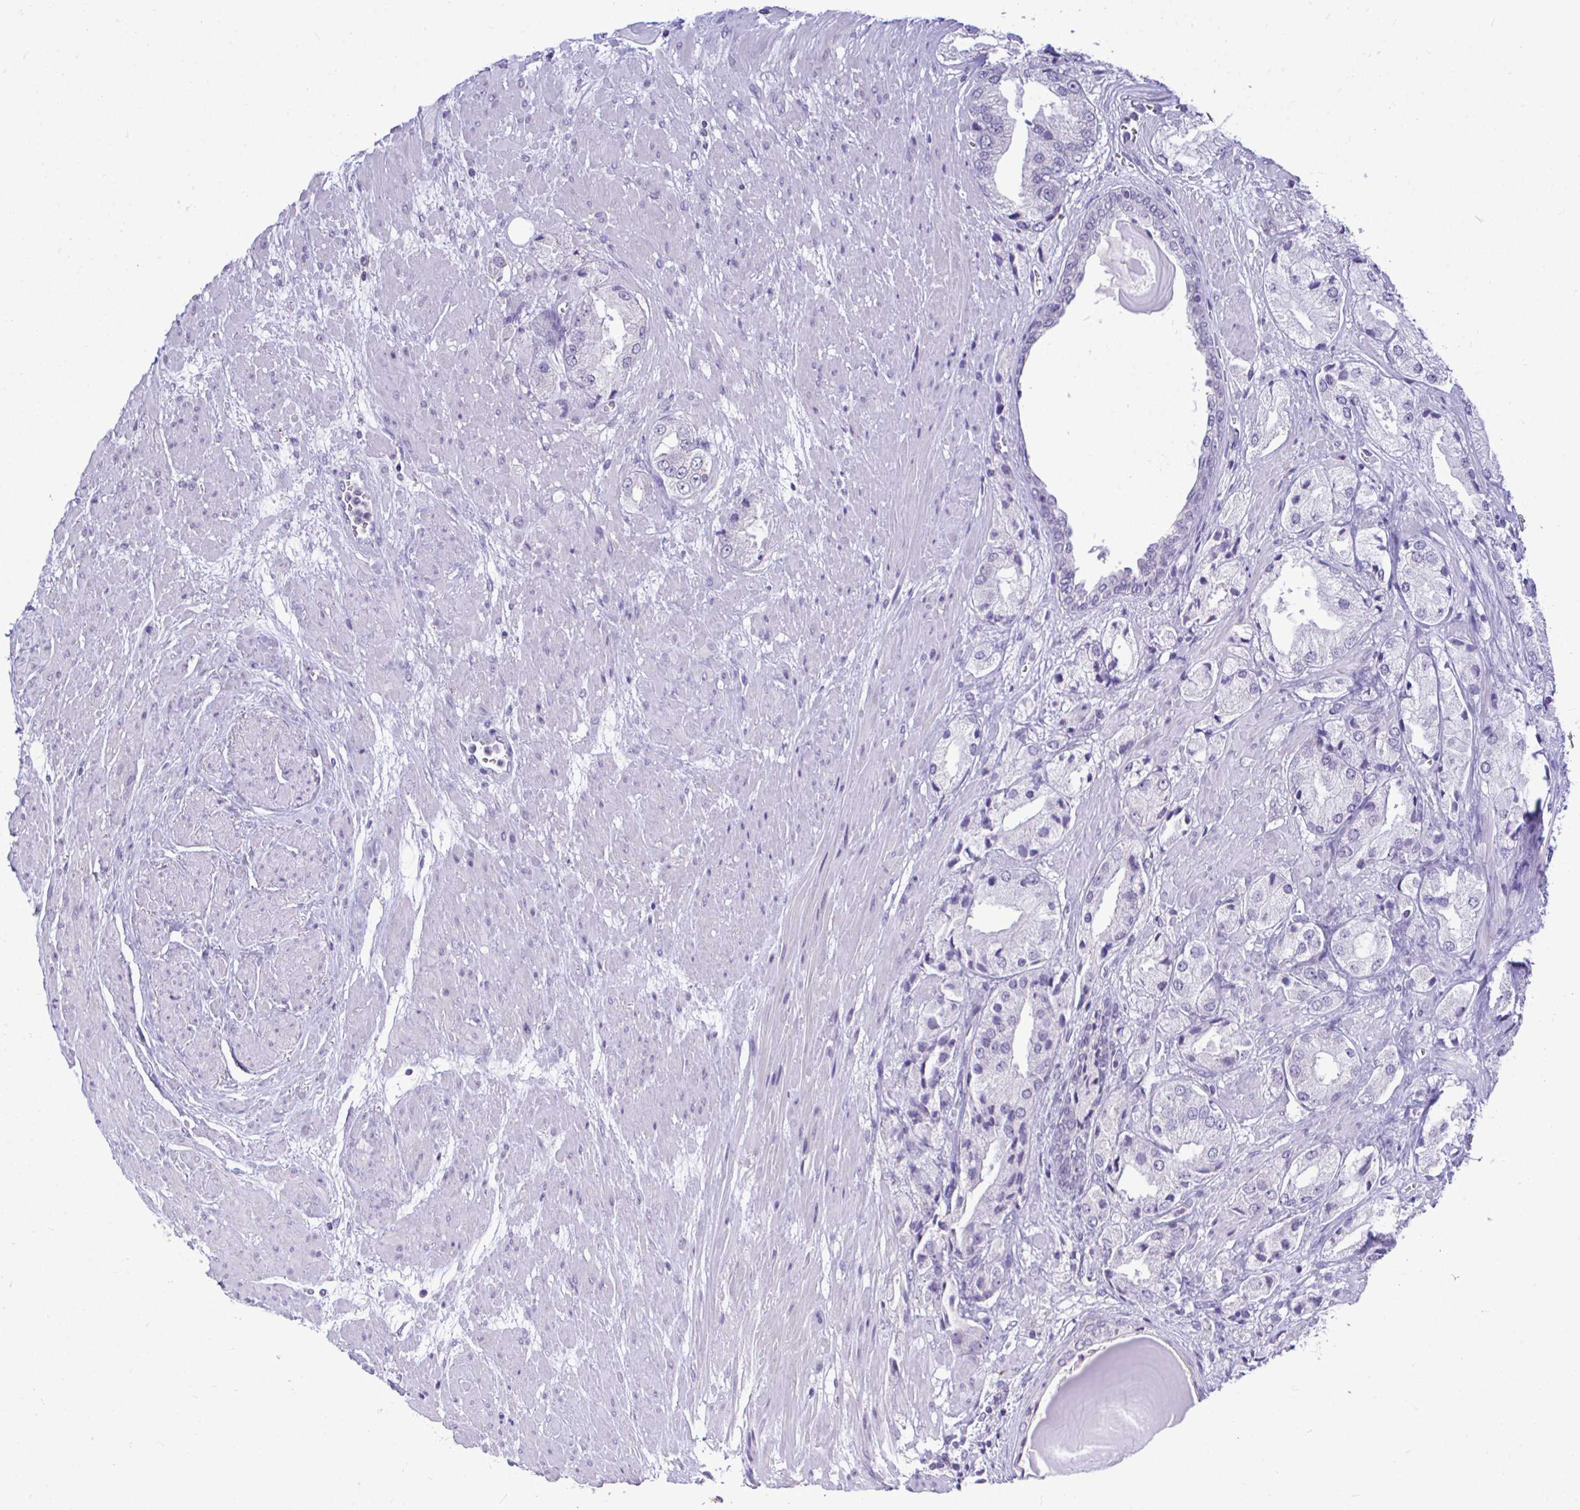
{"staining": {"intensity": "negative", "quantity": "none", "location": "none"}, "tissue": "prostate cancer", "cell_type": "Tumor cells", "image_type": "cancer", "snomed": [{"axis": "morphology", "description": "Adenocarcinoma, High grade"}, {"axis": "topography", "description": "Prostate"}], "caption": "This is a micrograph of immunohistochemistry (IHC) staining of high-grade adenocarcinoma (prostate), which shows no staining in tumor cells.", "gene": "PIGK", "patient": {"sex": "male", "age": 68}}